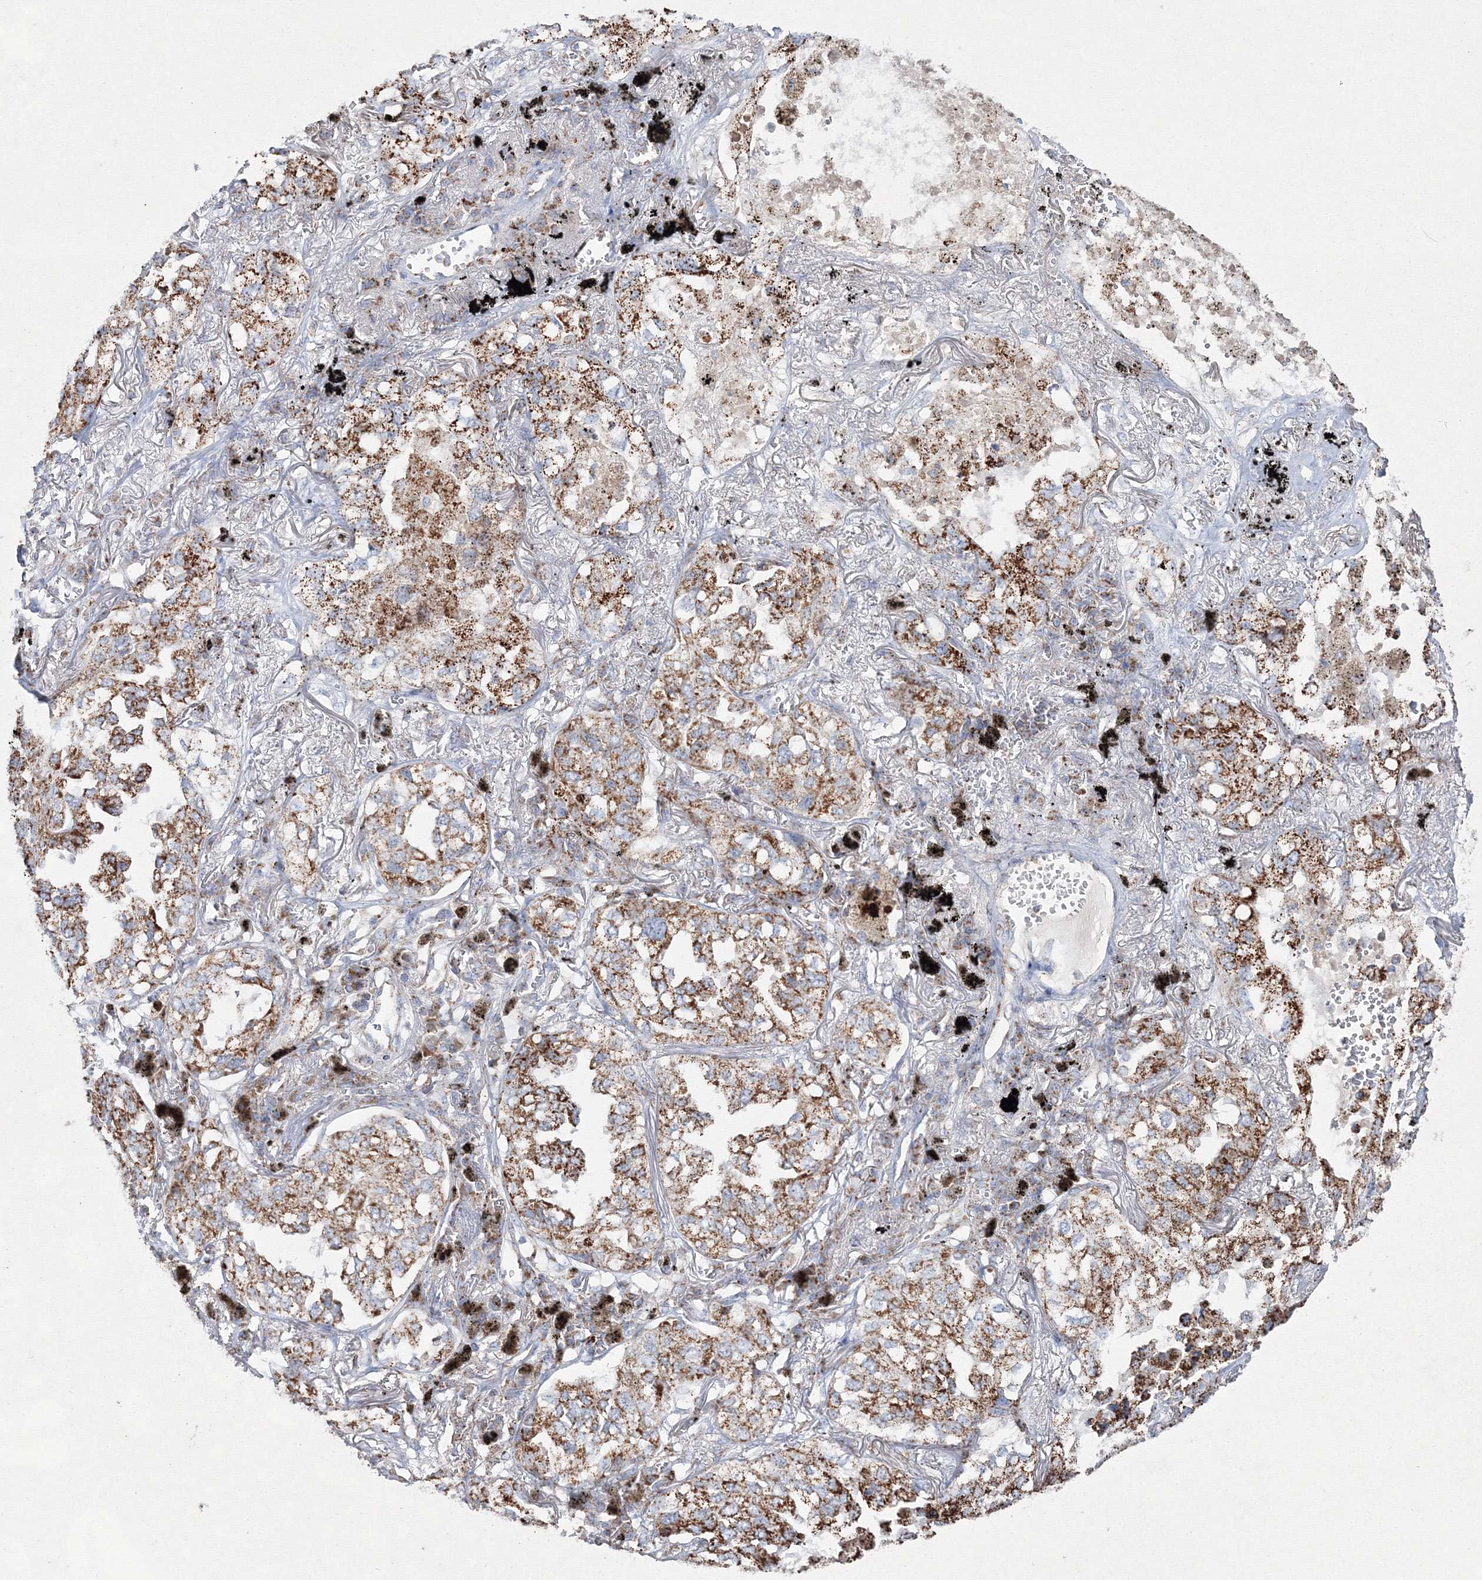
{"staining": {"intensity": "moderate", "quantity": ">75%", "location": "cytoplasmic/membranous"}, "tissue": "lung cancer", "cell_type": "Tumor cells", "image_type": "cancer", "snomed": [{"axis": "morphology", "description": "Adenocarcinoma, NOS"}, {"axis": "topography", "description": "Lung"}], "caption": "Protein staining shows moderate cytoplasmic/membranous expression in approximately >75% of tumor cells in lung cancer. The staining is performed using DAB brown chromogen to label protein expression. The nuclei are counter-stained blue using hematoxylin.", "gene": "IGSF9", "patient": {"sex": "male", "age": 65}}